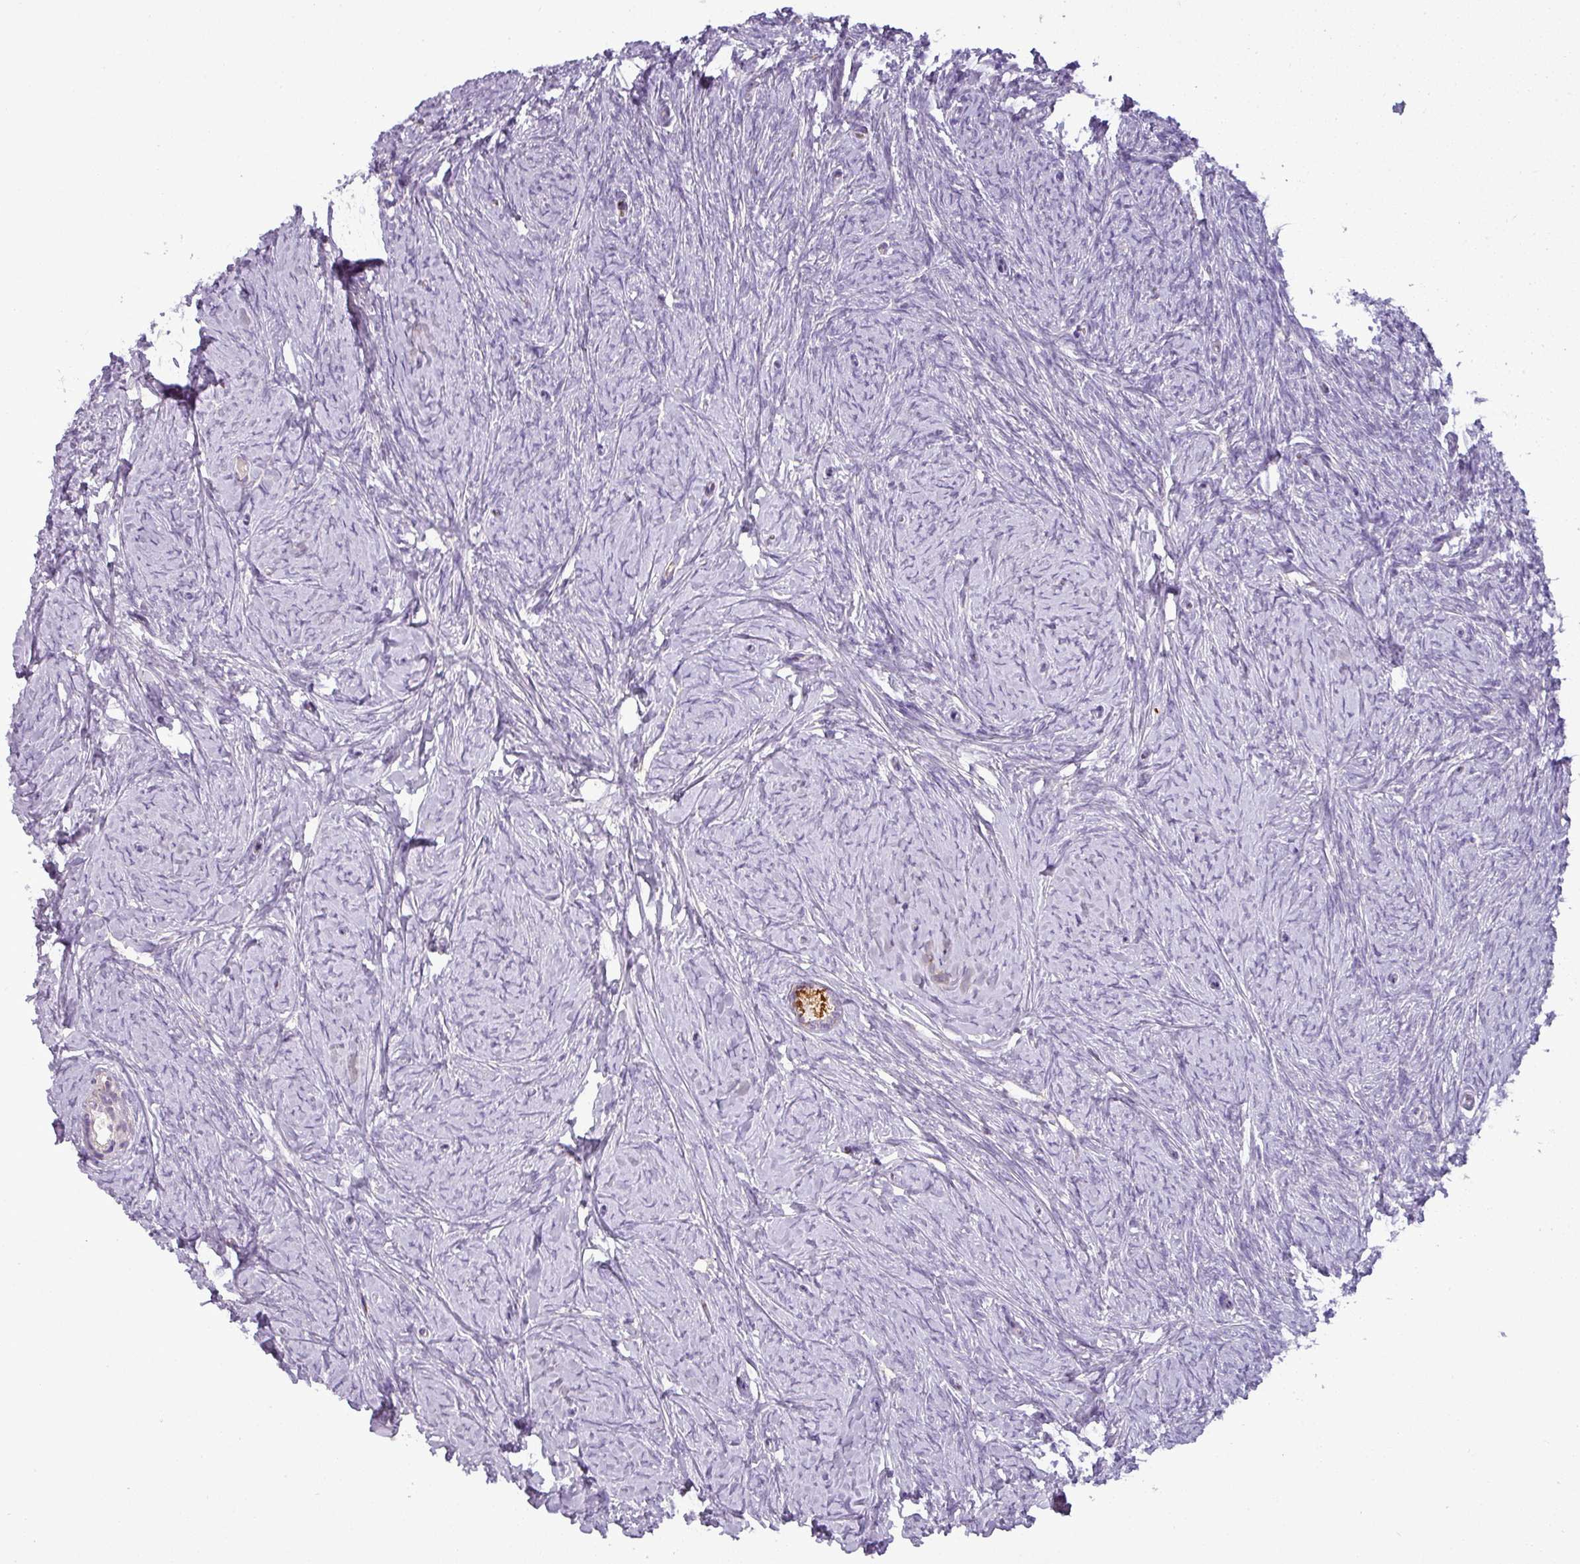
{"staining": {"intensity": "moderate", "quantity": ">75%", "location": "cytoplasmic/membranous"}, "tissue": "ovary", "cell_type": "Follicle cells", "image_type": "normal", "snomed": [{"axis": "morphology", "description": "Normal tissue, NOS"}, {"axis": "topography", "description": "Ovary"}], "caption": "High-power microscopy captured an IHC photomicrograph of unremarkable ovary, revealing moderate cytoplasmic/membranous staining in approximately >75% of follicle cells. The staining was performed using DAB, with brown indicating positive protein expression. Nuclei are stained blue with hematoxylin.", "gene": "PNMA6A", "patient": {"sex": "female", "age": 44}}